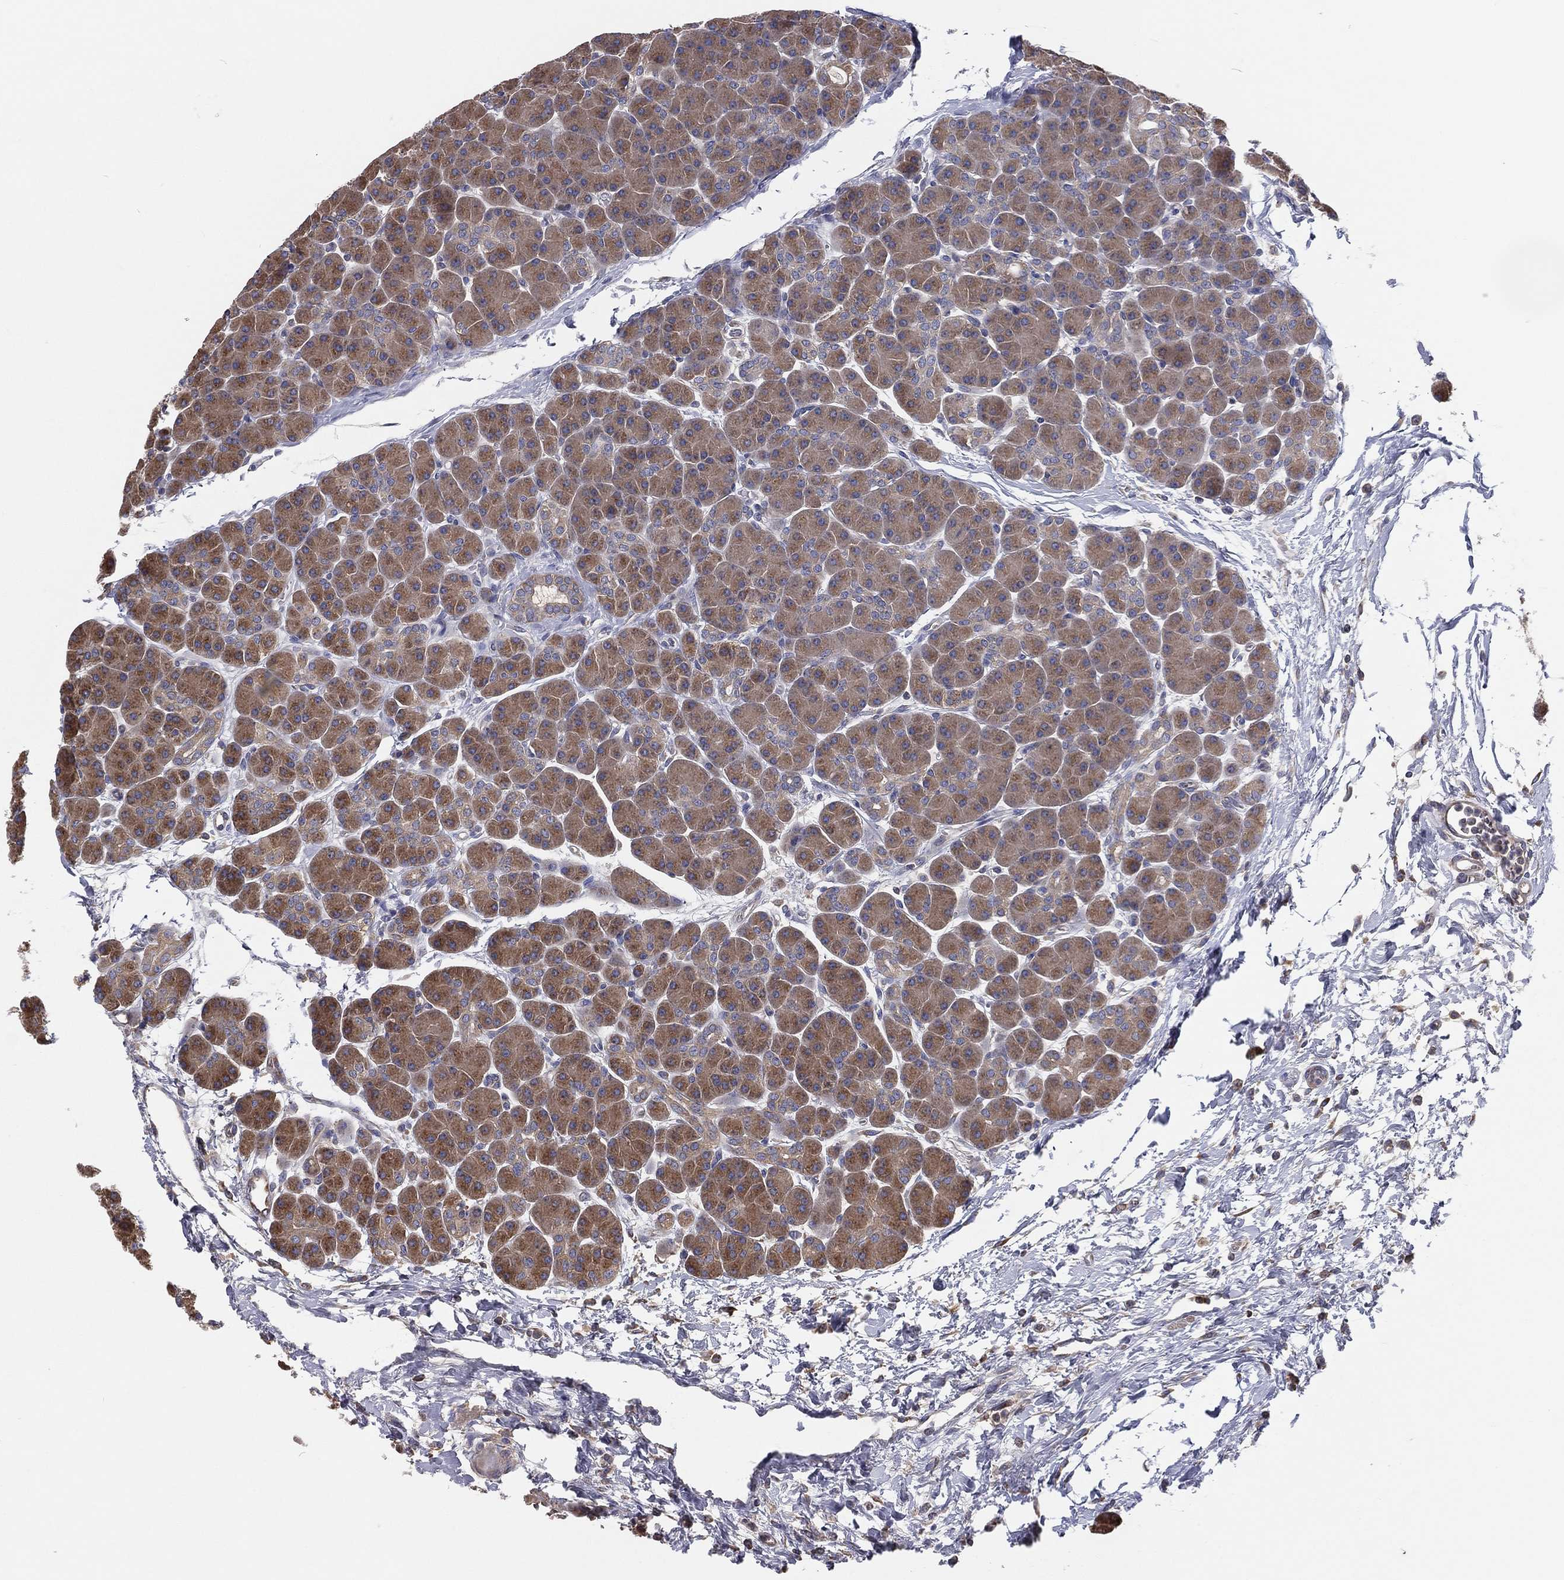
{"staining": {"intensity": "moderate", "quantity": ">75%", "location": "cytoplasmic/membranous"}, "tissue": "pancreas", "cell_type": "Exocrine glandular cells", "image_type": "normal", "snomed": [{"axis": "morphology", "description": "Normal tissue, NOS"}, {"axis": "topography", "description": "Pancreas"}], "caption": "This histopathology image reveals normal pancreas stained with immunohistochemistry to label a protein in brown. The cytoplasmic/membranous of exocrine glandular cells show moderate positivity for the protein. Nuclei are counter-stained blue.", "gene": "EIF2B5", "patient": {"sex": "female", "age": 44}}